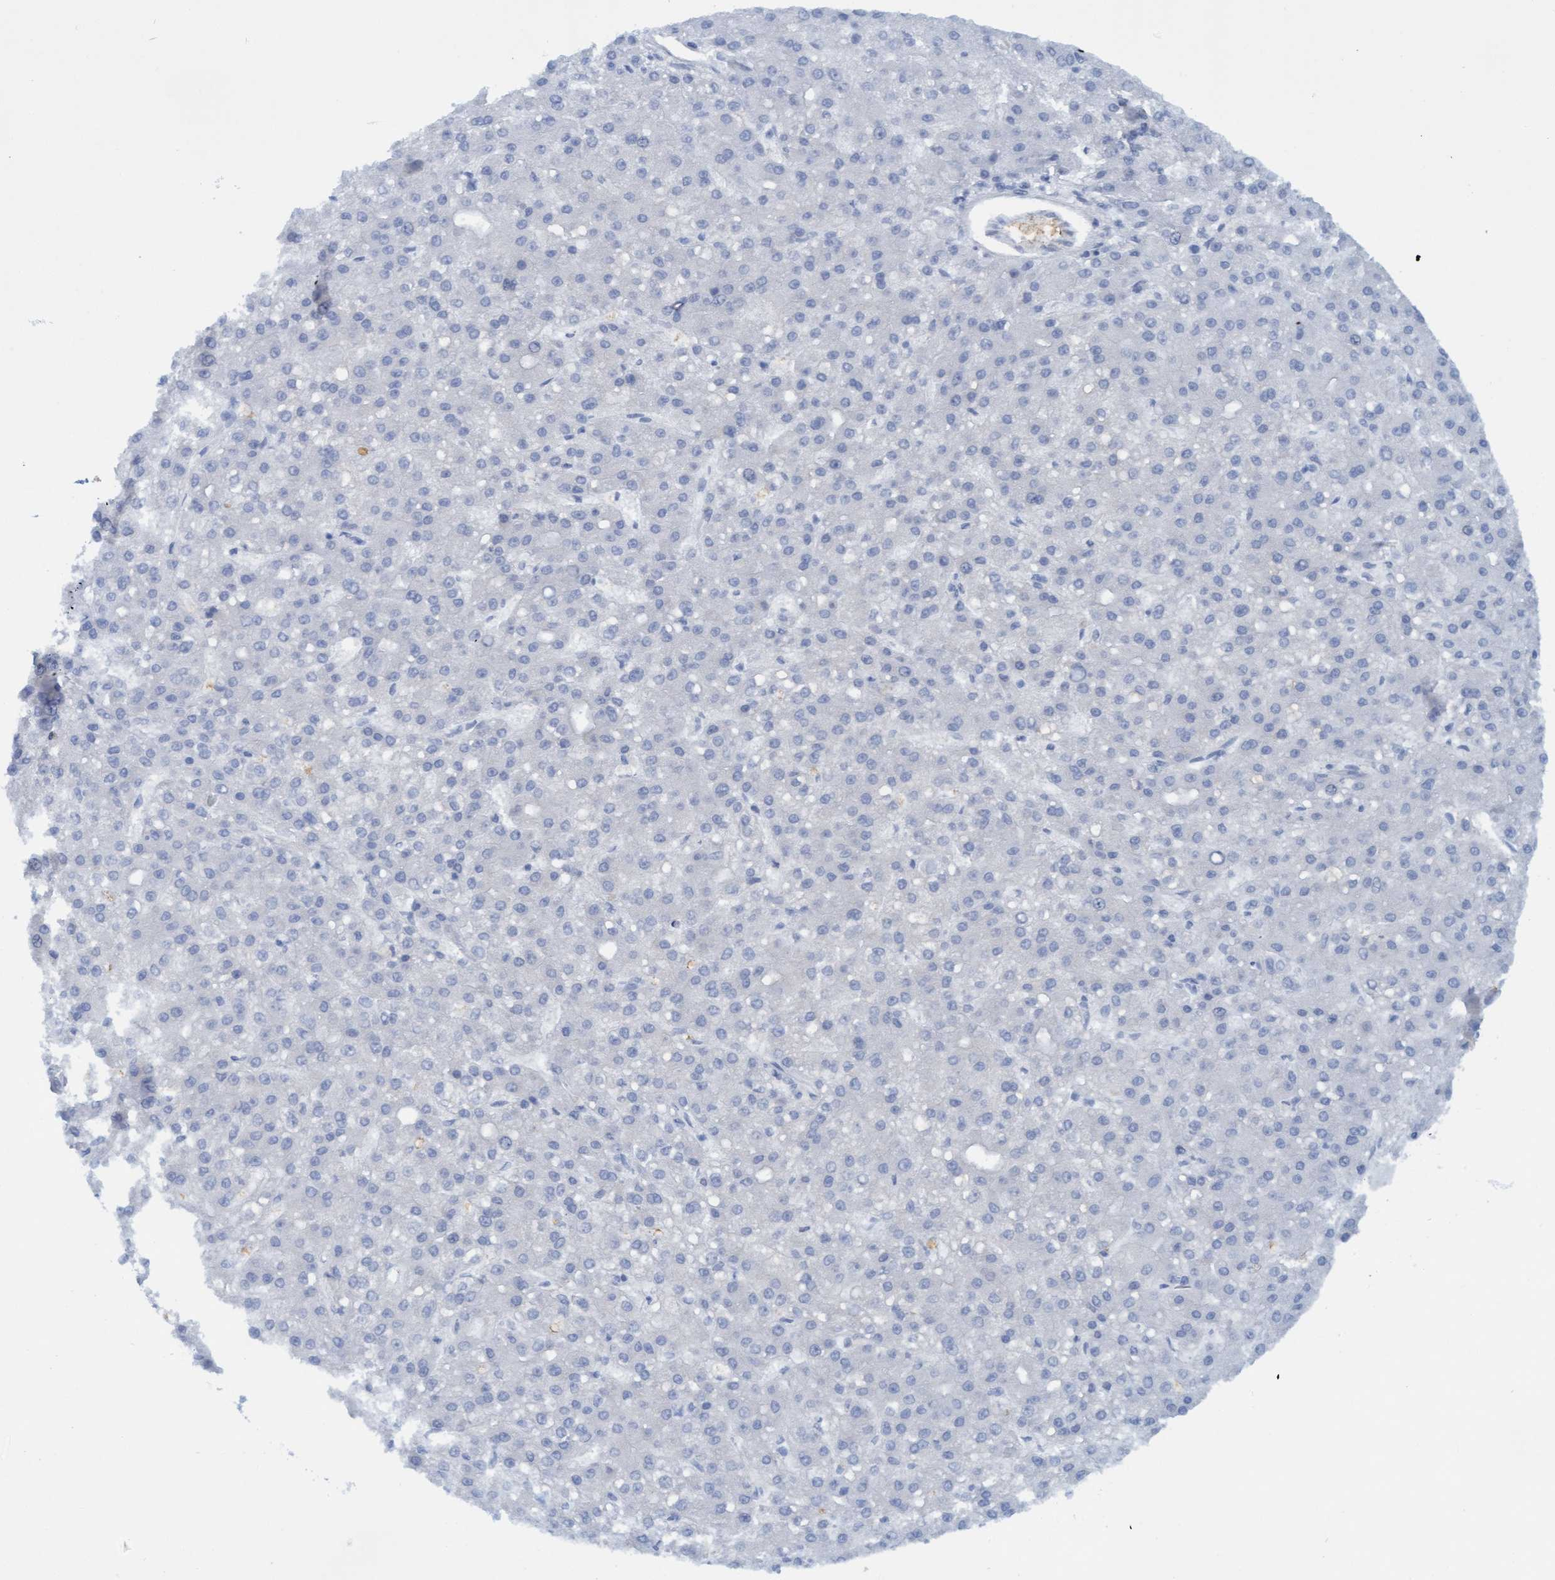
{"staining": {"intensity": "negative", "quantity": "none", "location": "none"}, "tissue": "liver cancer", "cell_type": "Tumor cells", "image_type": "cancer", "snomed": [{"axis": "morphology", "description": "Carcinoma, Hepatocellular, NOS"}, {"axis": "topography", "description": "Liver"}], "caption": "Tumor cells are negative for brown protein staining in hepatocellular carcinoma (liver).", "gene": "P2RX5", "patient": {"sex": "male", "age": 67}}